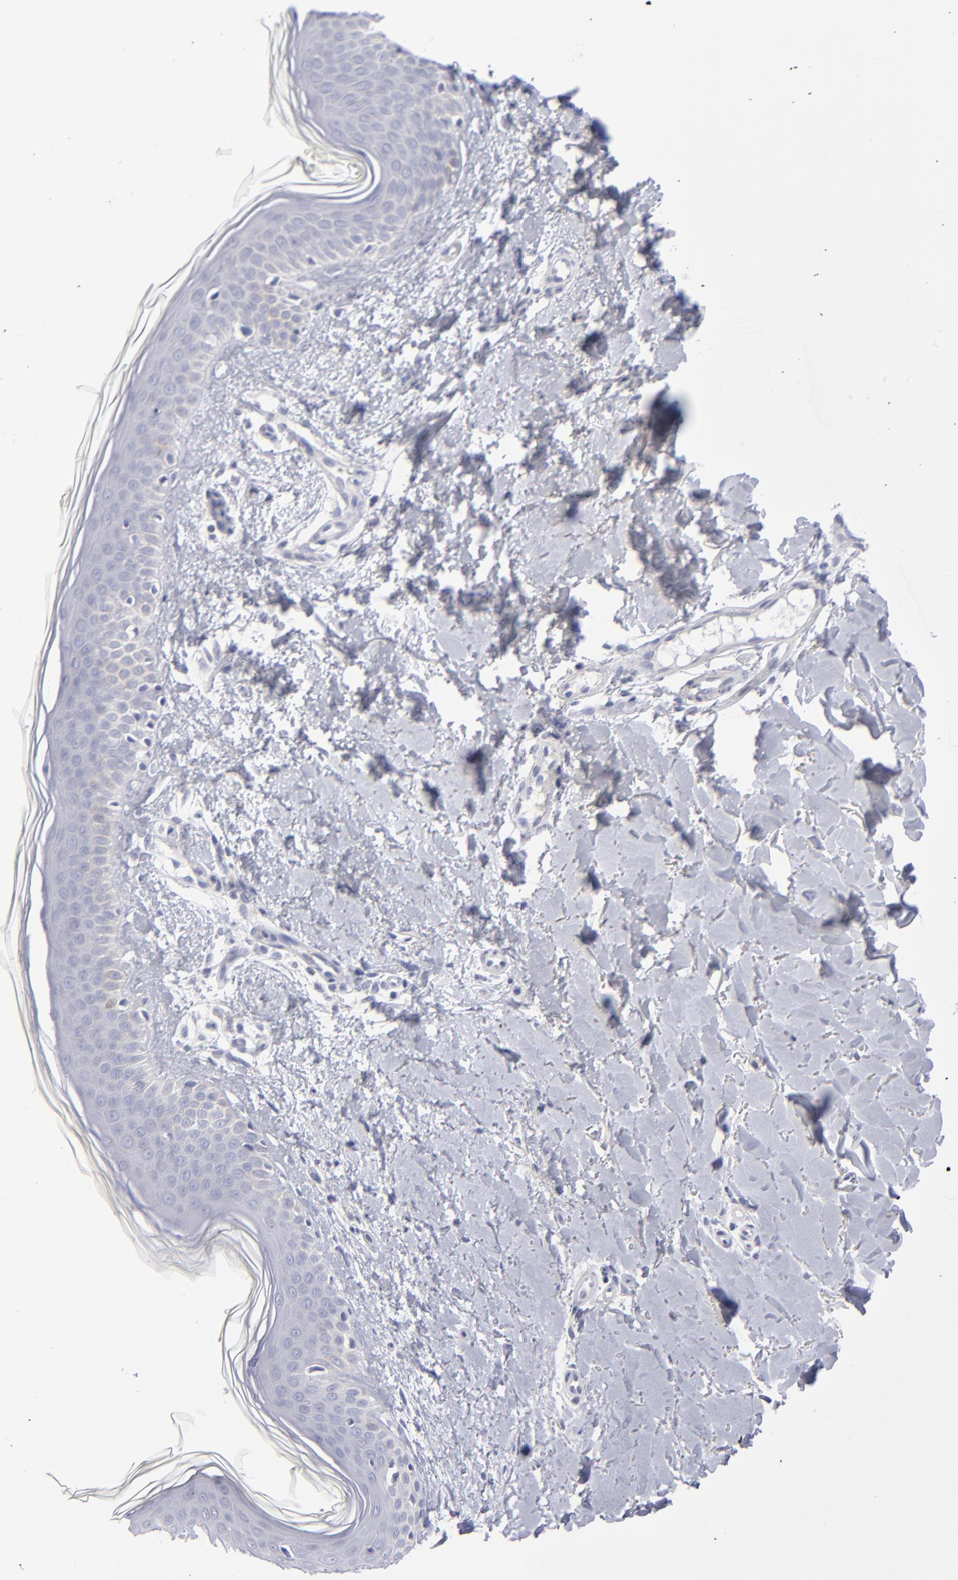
{"staining": {"intensity": "negative", "quantity": "none", "location": "none"}, "tissue": "skin", "cell_type": "Fibroblasts", "image_type": "normal", "snomed": [{"axis": "morphology", "description": "Normal tissue, NOS"}, {"axis": "topography", "description": "Skin"}], "caption": "Immunohistochemistry (IHC) of normal human skin demonstrates no staining in fibroblasts. (DAB (3,3'-diaminobenzidine) immunohistochemistry with hematoxylin counter stain).", "gene": "MTHFD2", "patient": {"sex": "female", "age": 56}}